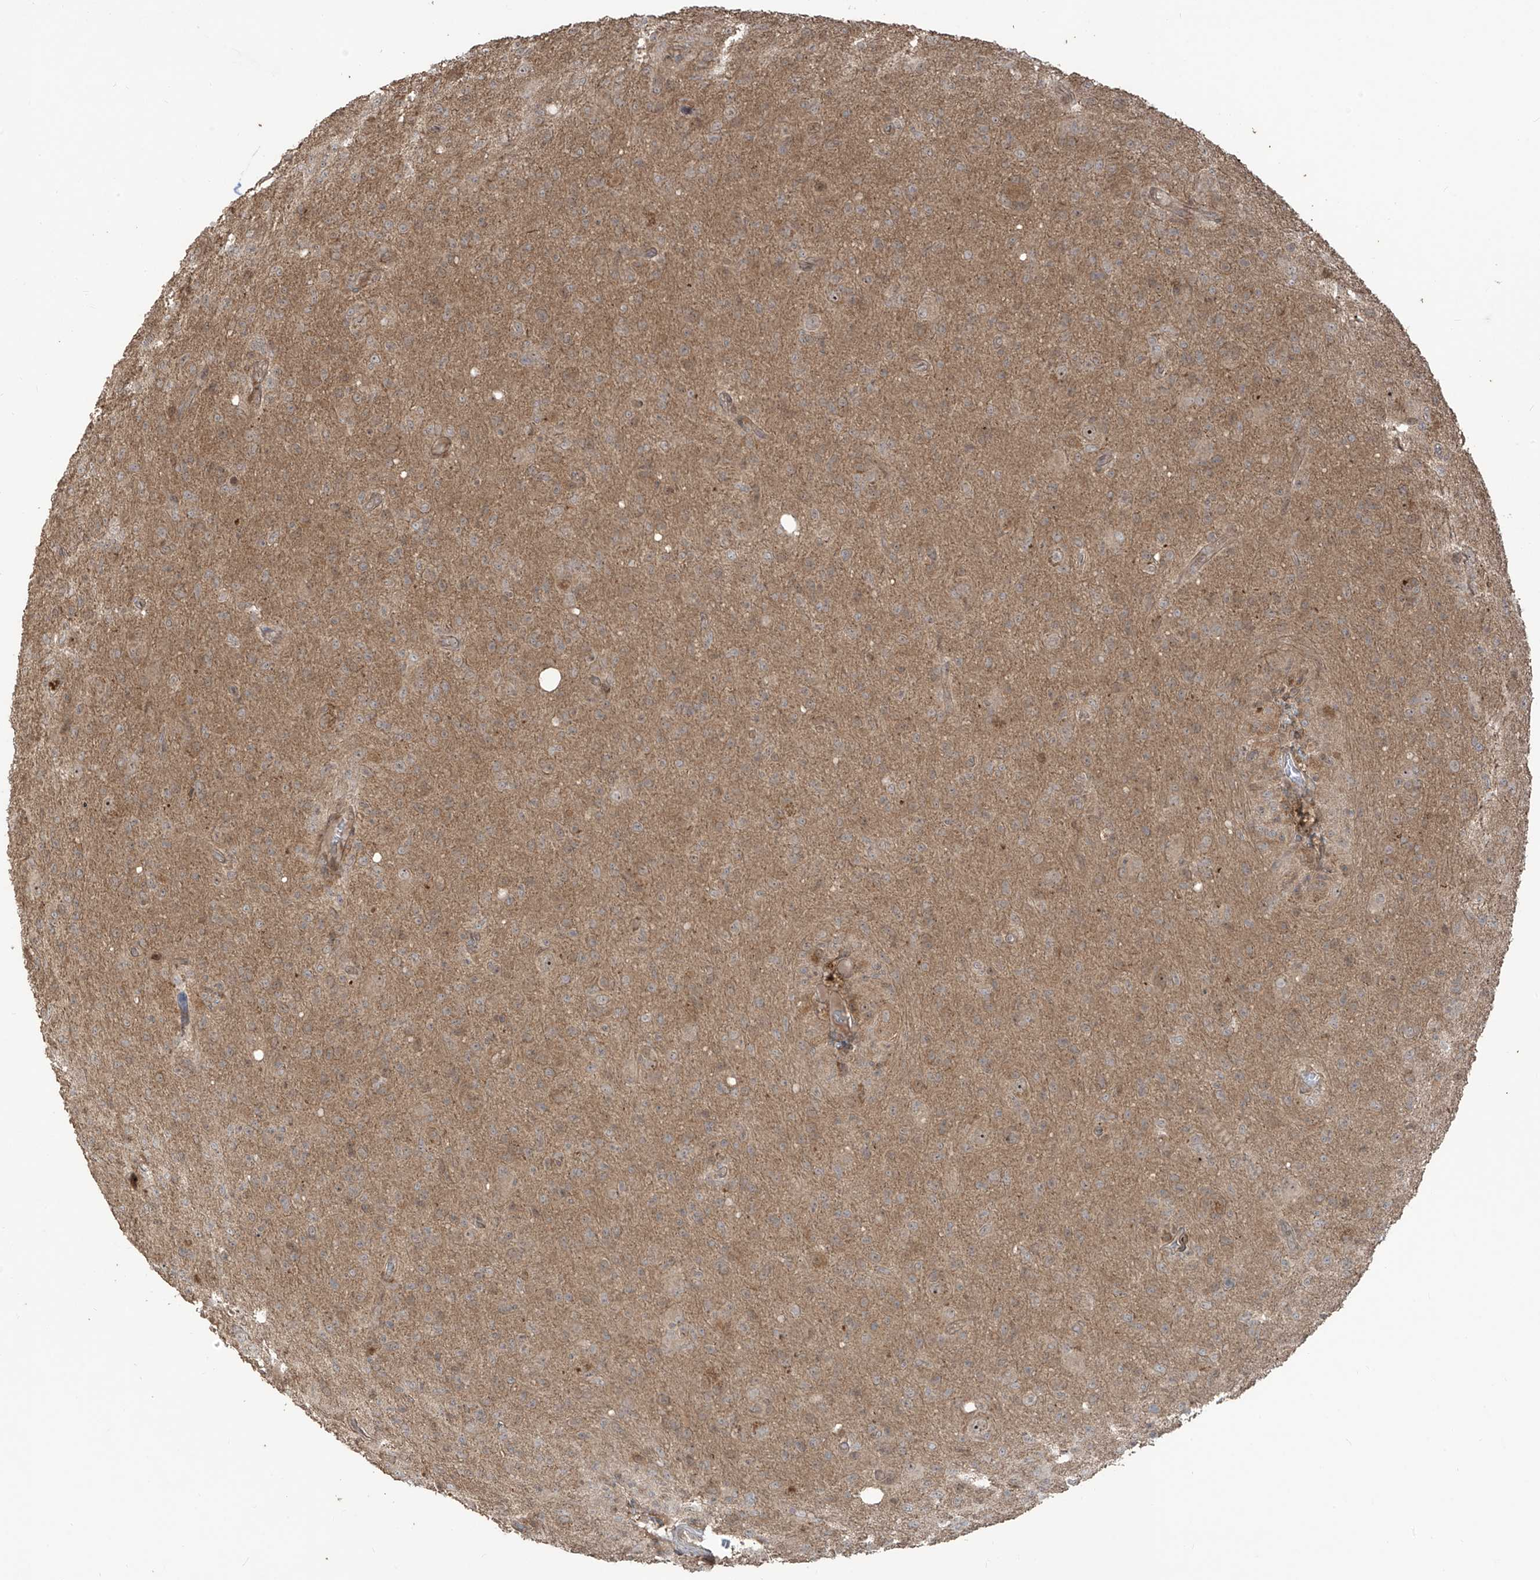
{"staining": {"intensity": "negative", "quantity": "none", "location": "none"}, "tissue": "glioma", "cell_type": "Tumor cells", "image_type": "cancer", "snomed": [{"axis": "morphology", "description": "Glioma, malignant, High grade"}, {"axis": "topography", "description": "Brain"}], "caption": "Glioma stained for a protein using immunohistochemistry (IHC) displays no expression tumor cells.", "gene": "CARF", "patient": {"sex": "female", "age": 57}}